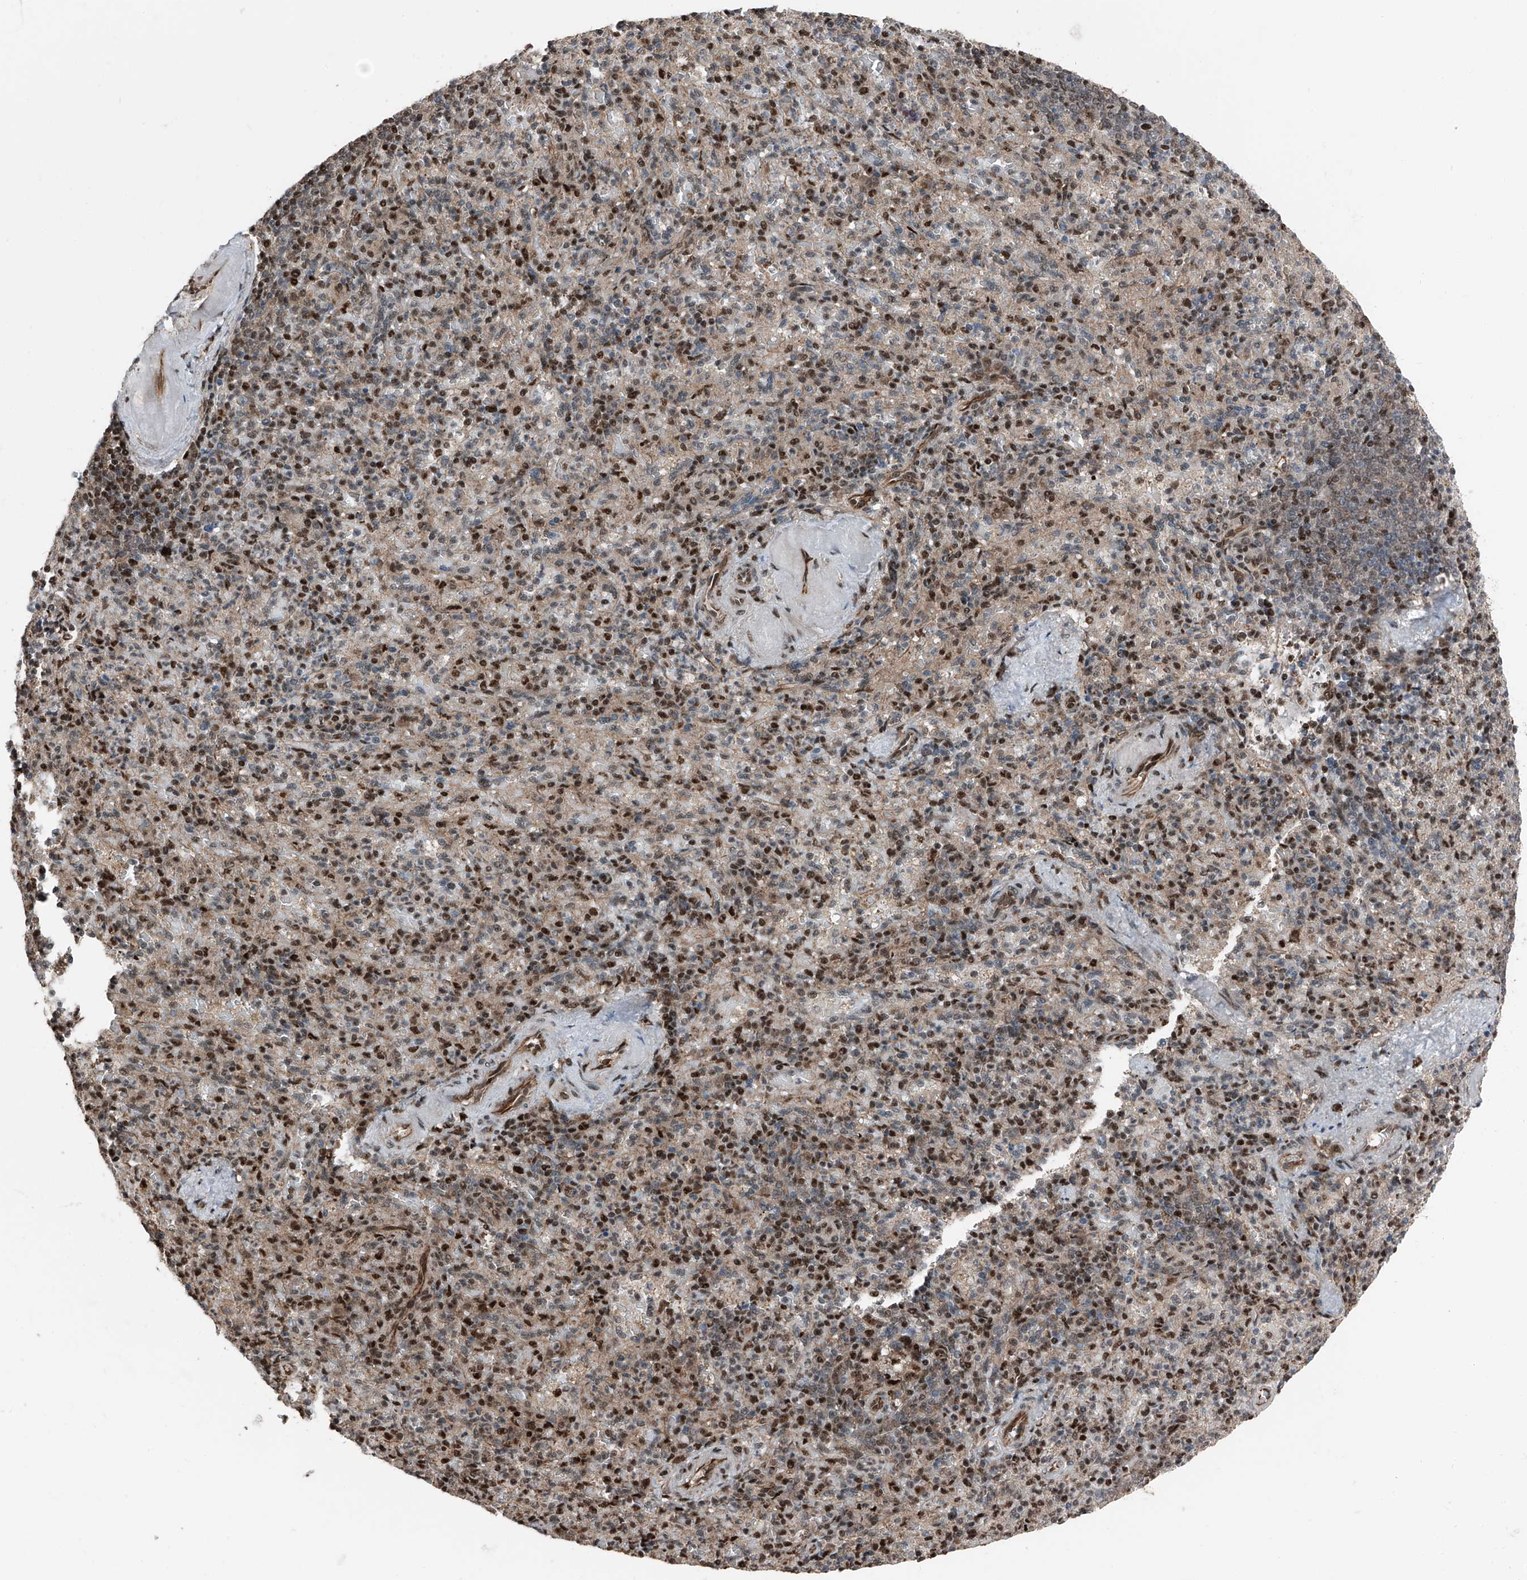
{"staining": {"intensity": "strong", "quantity": "25%-75%", "location": "nuclear"}, "tissue": "spleen", "cell_type": "Cells in red pulp", "image_type": "normal", "snomed": [{"axis": "morphology", "description": "Normal tissue, NOS"}, {"axis": "topography", "description": "Spleen"}], "caption": "Strong nuclear staining for a protein is seen in approximately 25%-75% of cells in red pulp of benign spleen using immunohistochemistry (IHC).", "gene": "FKBP5", "patient": {"sex": "female", "age": 74}}